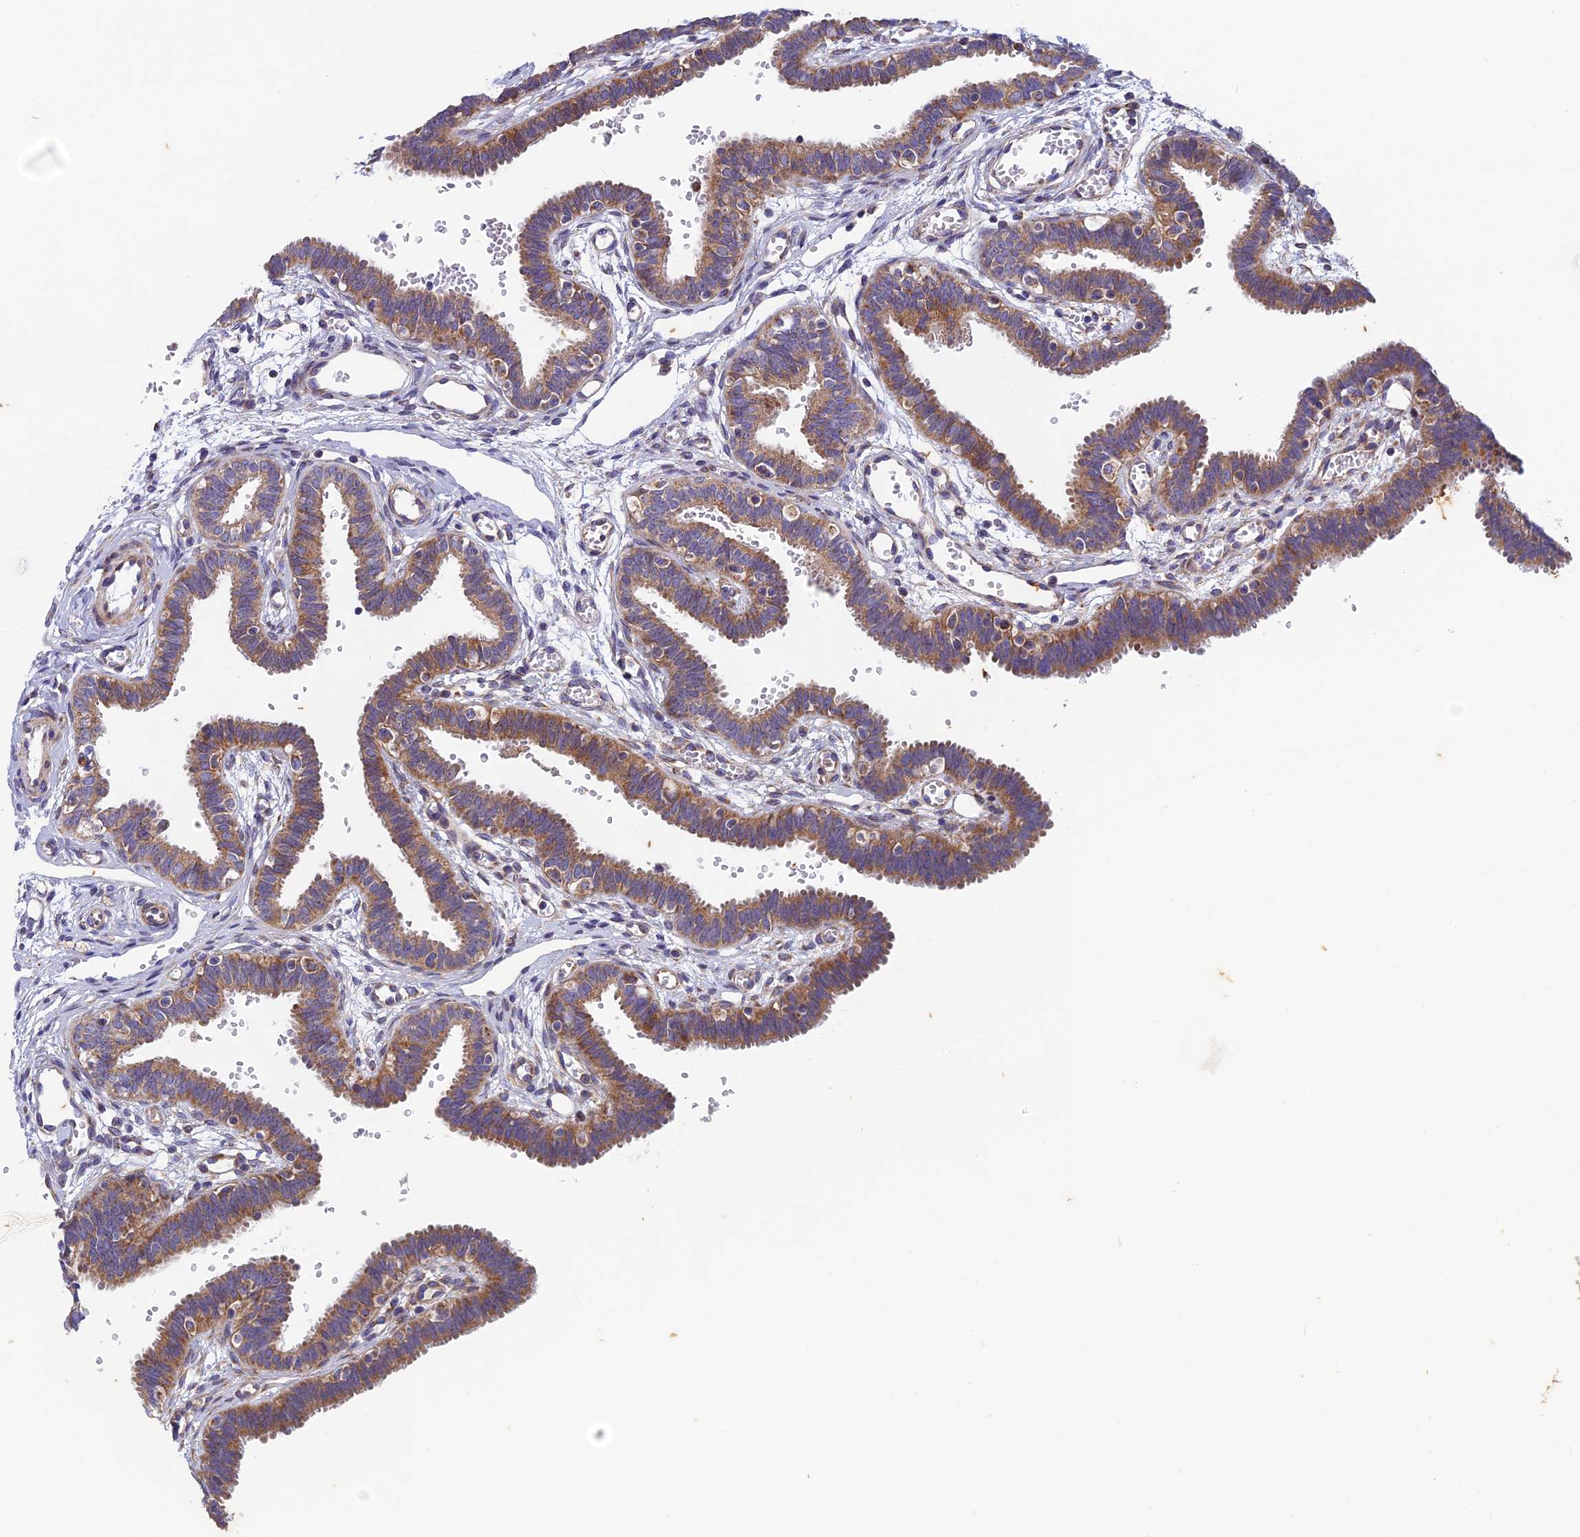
{"staining": {"intensity": "moderate", "quantity": ">75%", "location": "cytoplasmic/membranous"}, "tissue": "fallopian tube", "cell_type": "Glandular cells", "image_type": "normal", "snomed": [{"axis": "morphology", "description": "Normal tissue, NOS"}, {"axis": "topography", "description": "Fallopian tube"}, {"axis": "topography", "description": "Placenta"}], "caption": "Protein staining of benign fallopian tube exhibits moderate cytoplasmic/membranous staining in approximately >75% of glandular cells.", "gene": "AP4S1", "patient": {"sex": "female", "age": 32}}